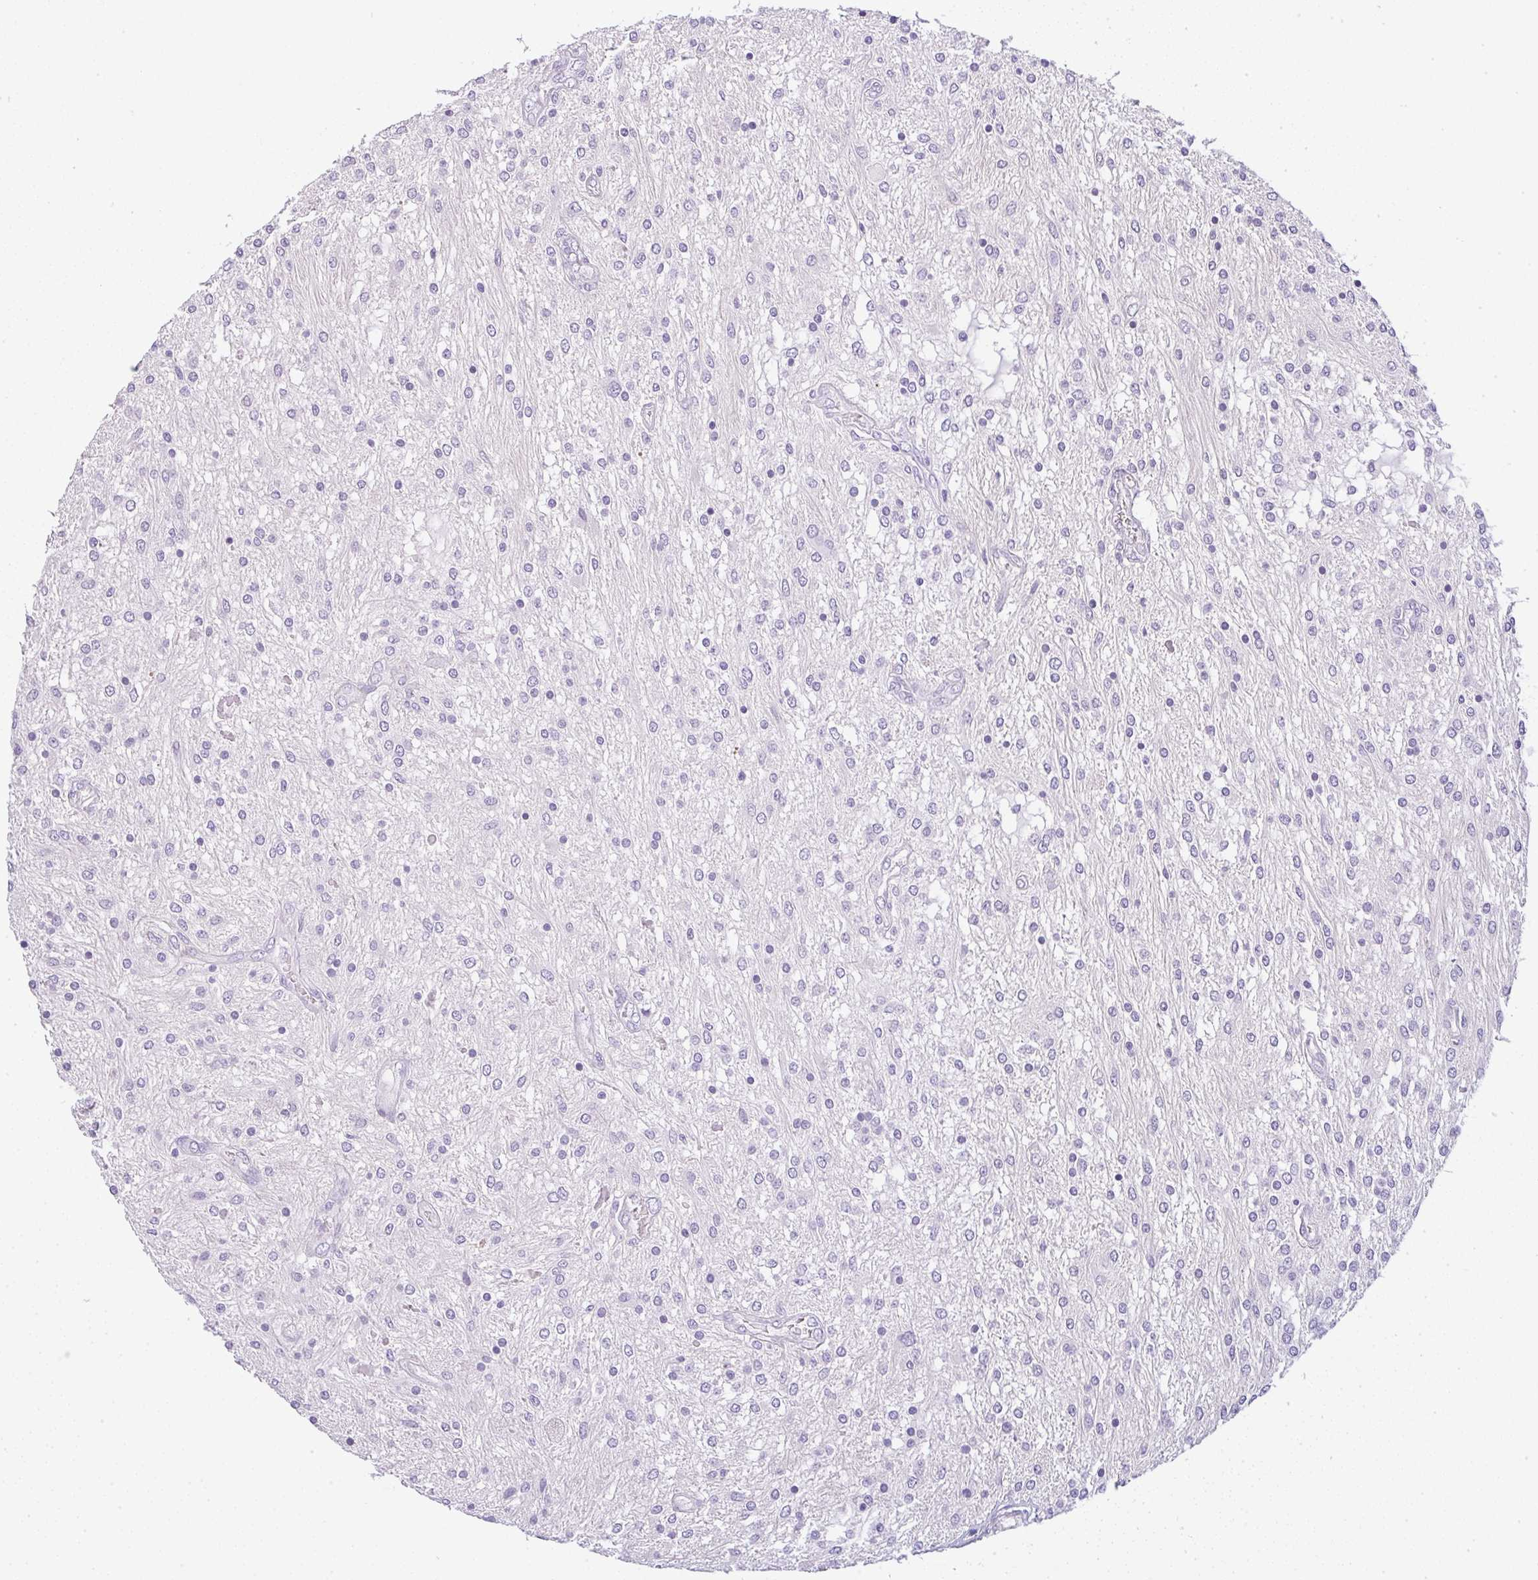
{"staining": {"intensity": "negative", "quantity": "none", "location": "none"}, "tissue": "glioma", "cell_type": "Tumor cells", "image_type": "cancer", "snomed": [{"axis": "morphology", "description": "Glioma, malignant, Low grade"}, {"axis": "topography", "description": "Cerebellum"}], "caption": "Immunohistochemistry histopathology image of low-grade glioma (malignant) stained for a protein (brown), which displays no expression in tumor cells.", "gene": "LPAR4", "patient": {"sex": "female", "age": 14}}